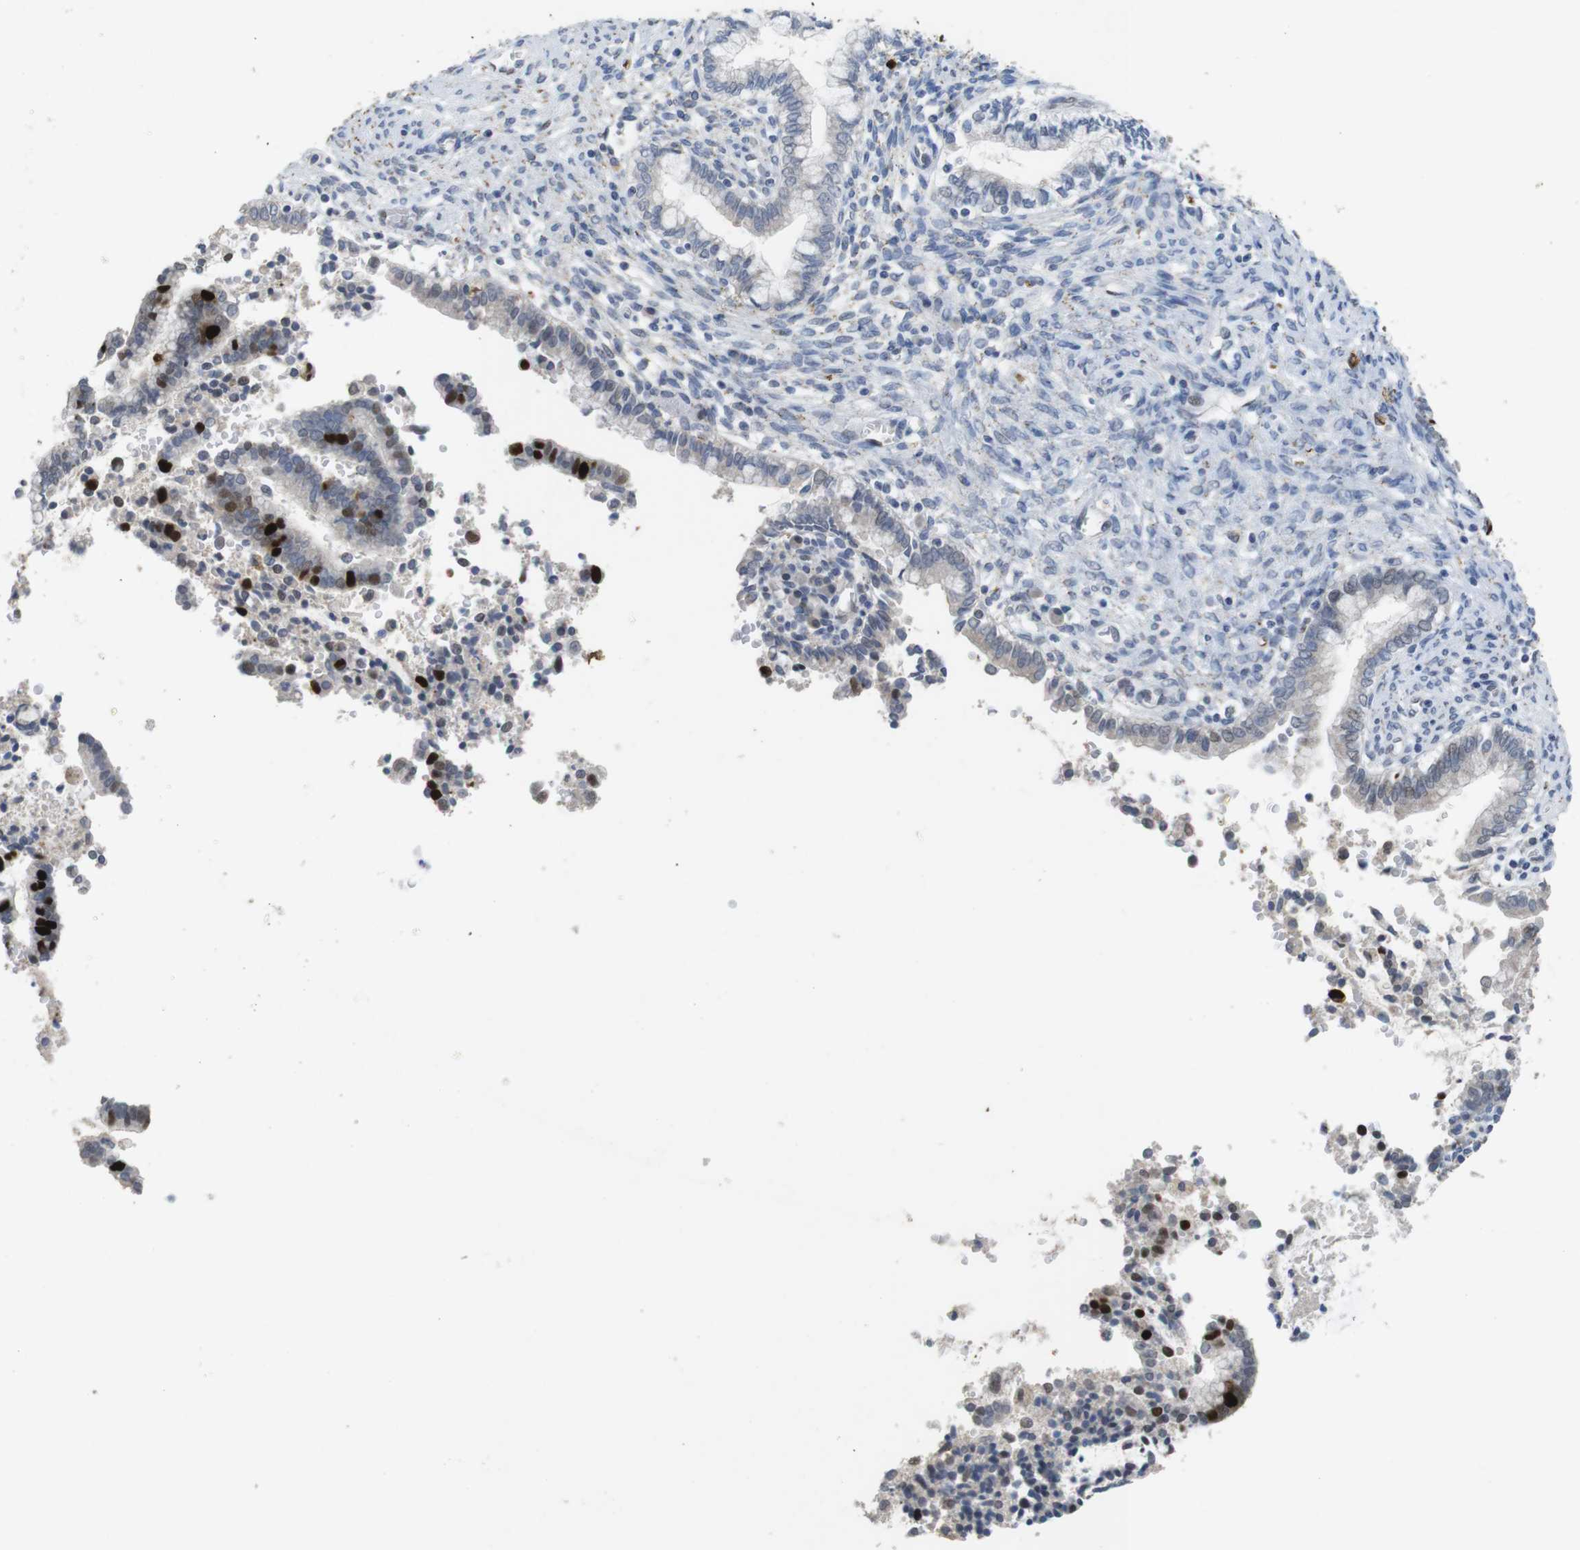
{"staining": {"intensity": "strong", "quantity": "<25%", "location": "nuclear"}, "tissue": "cervical cancer", "cell_type": "Tumor cells", "image_type": "cancer", "snomed": [{"axis": "morphology", "description": "Adenocarcinoma, NOS"}, {"axis": "topography", "description": "Cervix"}], "caption": "Immunohistochemical staining of human adenocarcinoma (cervical) exhibits medium levels of strong nuclear staining in approximately <25% of tumor cells.", "gene": "KPNA2", "patient": {"sex": "female", "age": 44}}